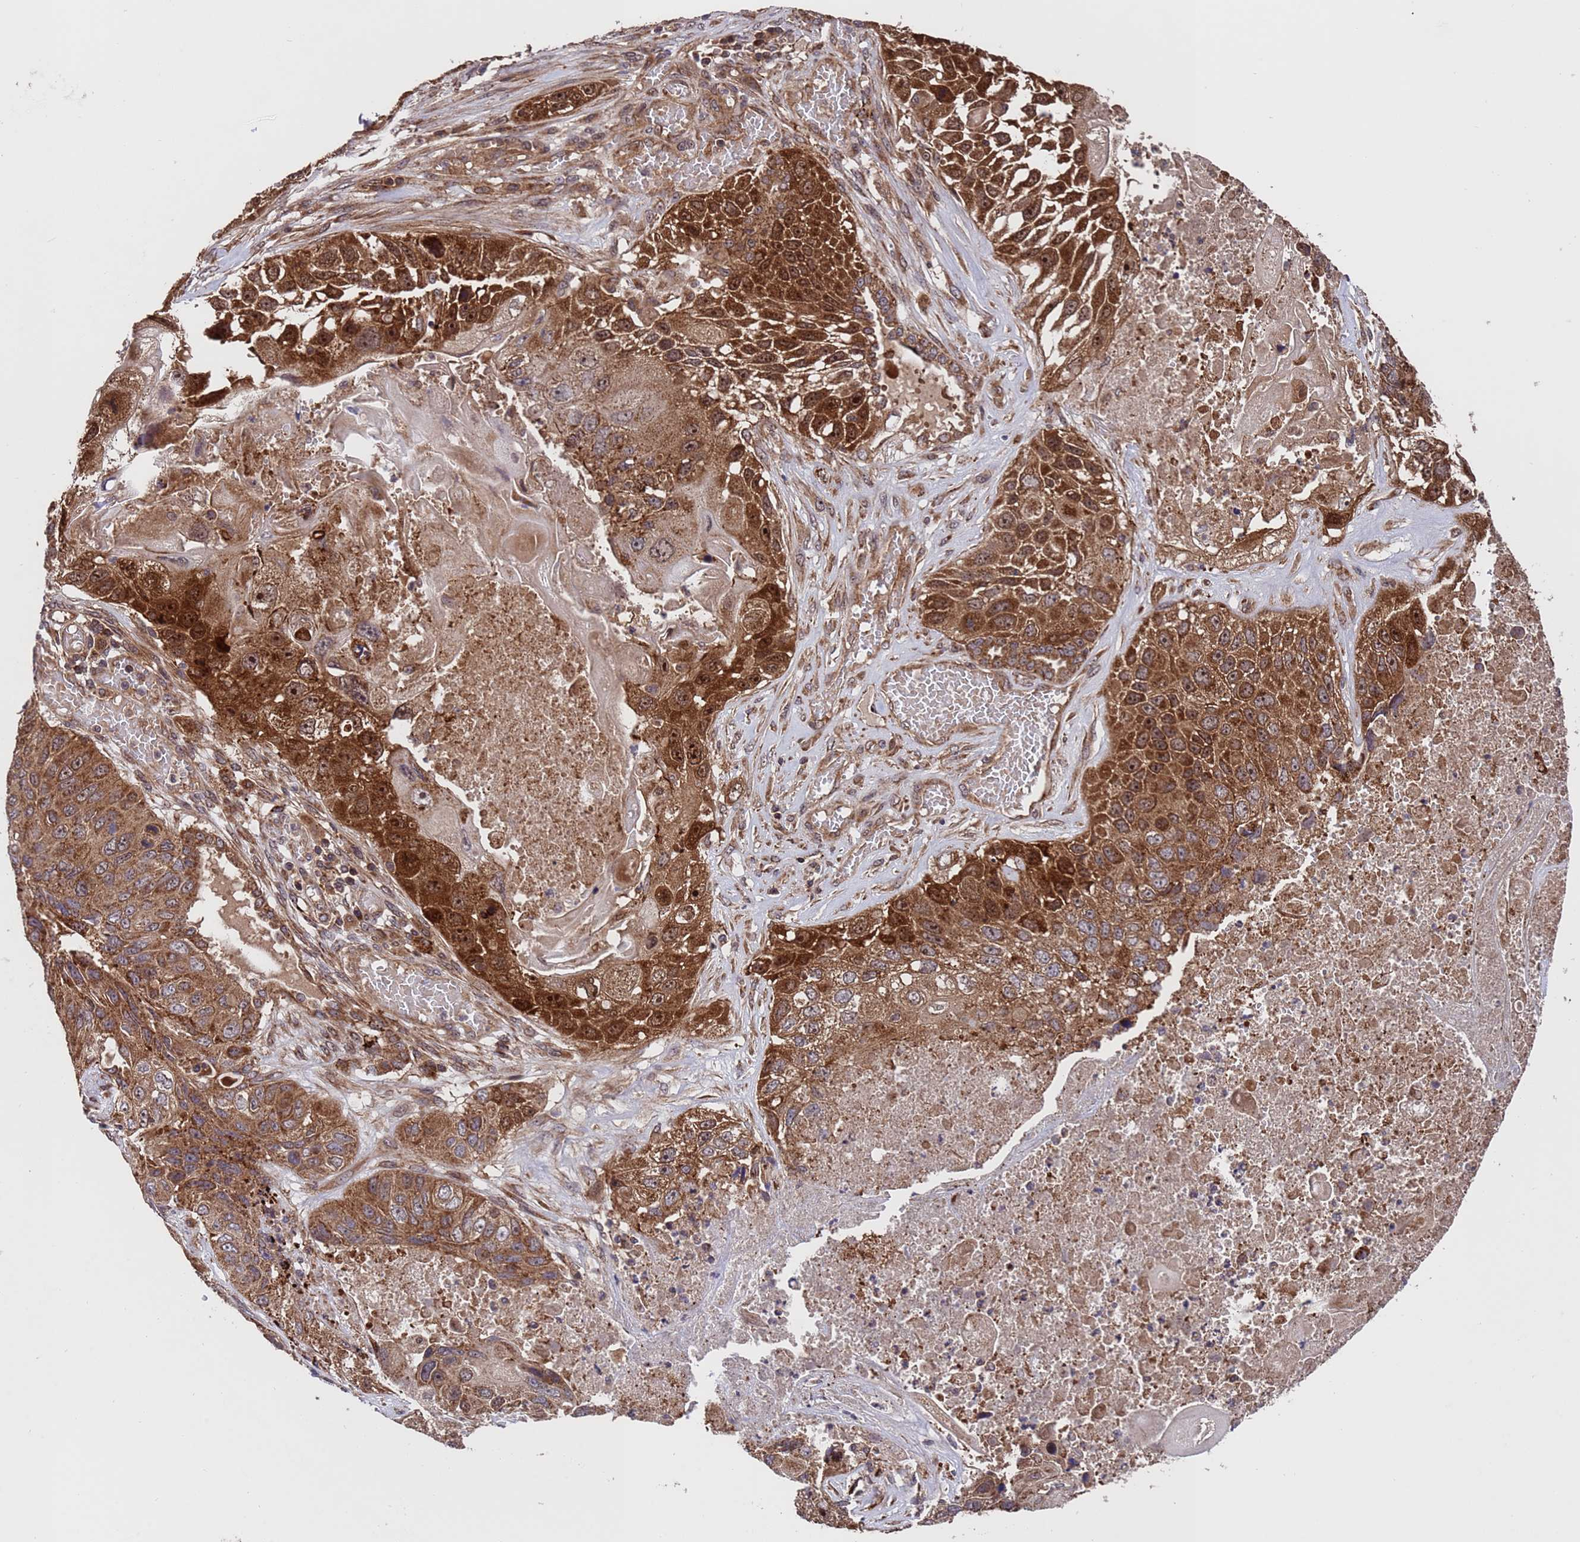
{"staining": {"intensity": "strong", "quantity": ">75%", "location": "cytoplasmic/membranous,nuclear"}, "tissue": "lung cancer", "cell_type": "Tumor cells", "image_type": "cancer", "snomed": [{"axis": "morphology", "description": "Squamous cell carcinoma, NOS"}, {"axis": "topography", "description": "Lung"}], "caption": "A brown stain labels strong cytoplasmic/membranous and nuclear expression of a protein in lung cancer tumor cells. (IHC, brightfield microscopy, high magnification).", "gene": "TSR3", "patient": {"sex": "male", "age": 61}}